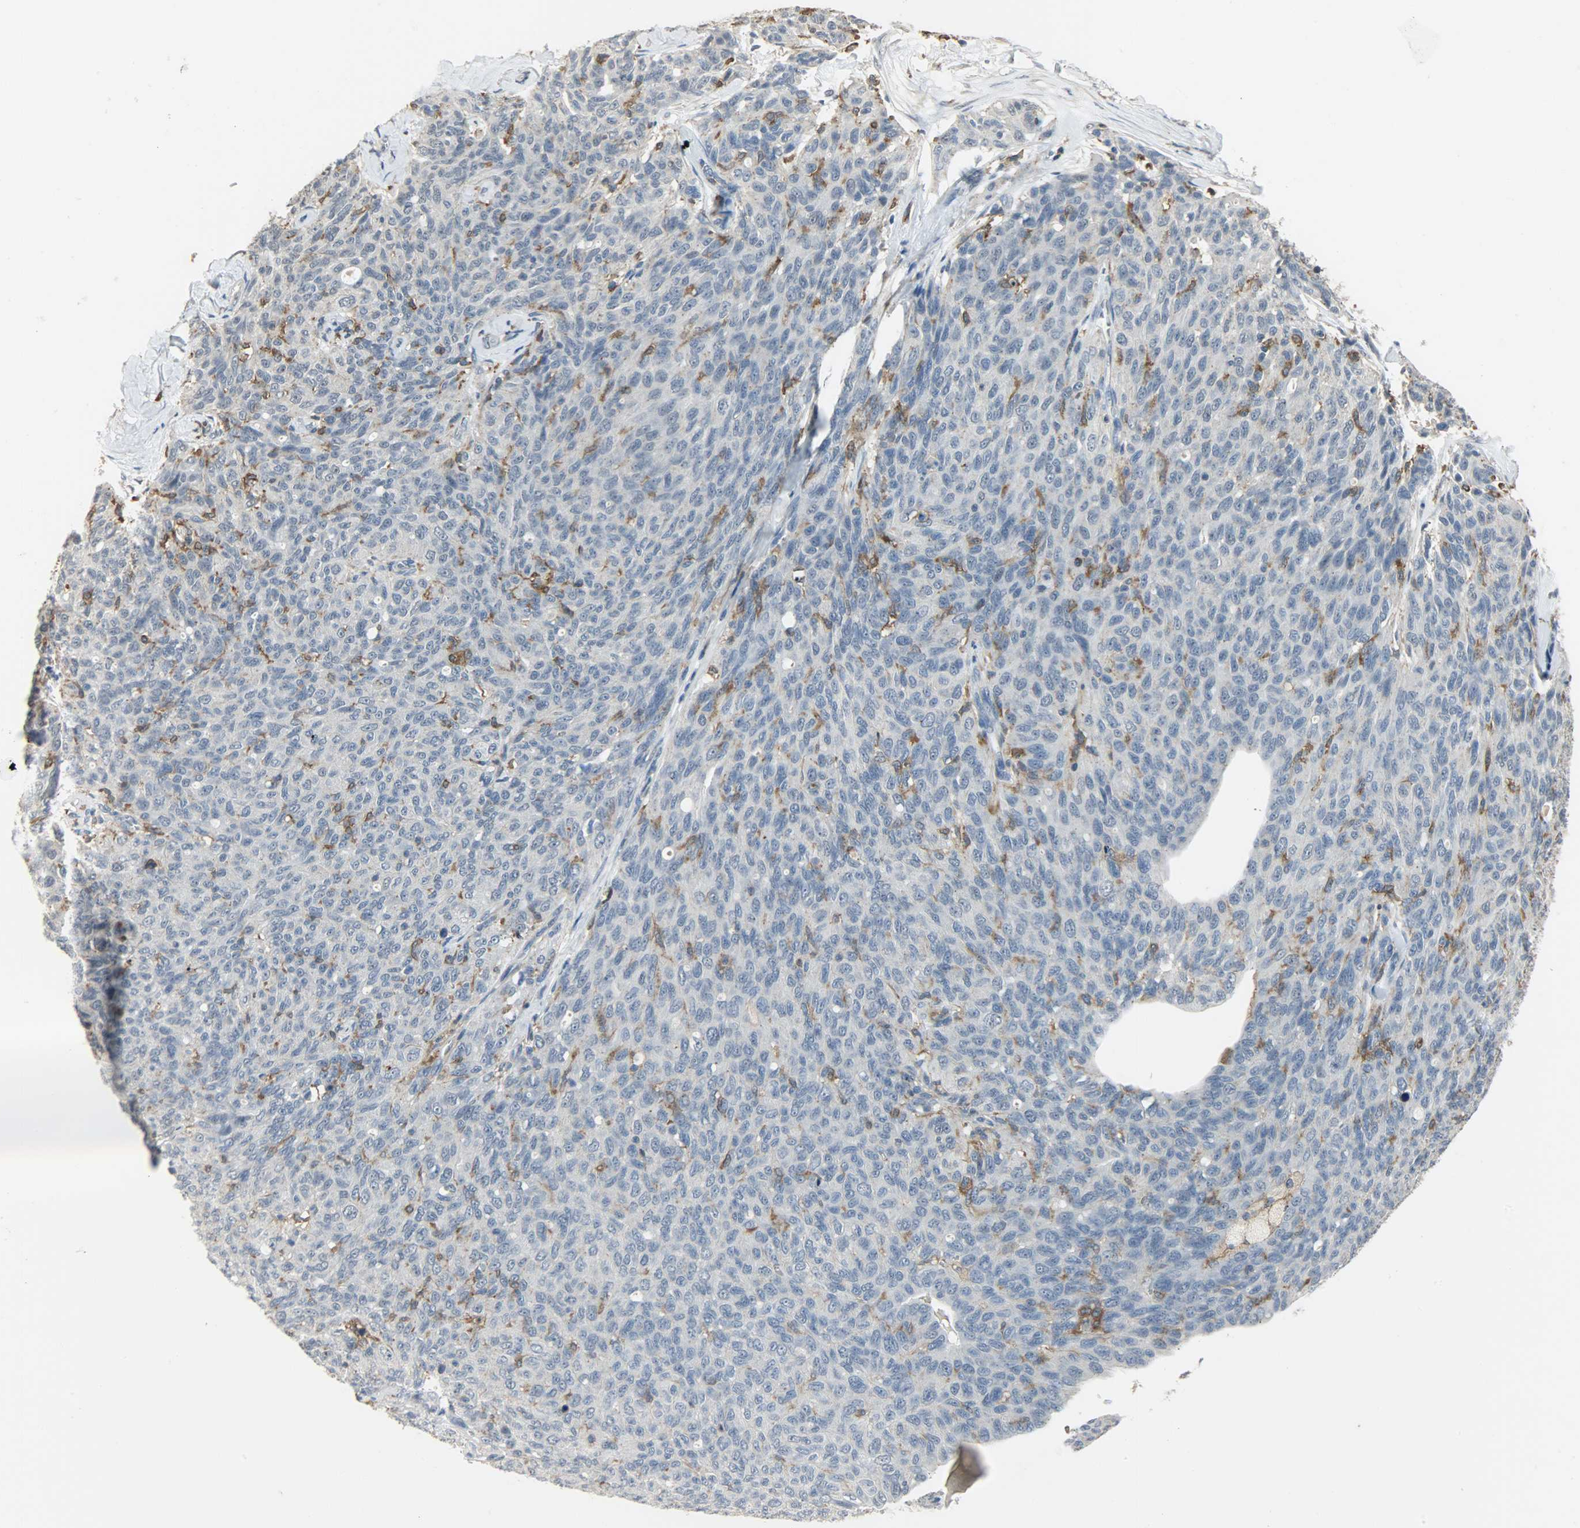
{"staining": {"intensity": "negative", "quantity": "none", "location": "none"}, "tissue": "ovarian cancer", "cell_type": "Tumor cells", "image_type": "cancer", "snomed": [{"axis": "morphology", "description": "Carcinoma, endometroid"}, {"axis": "topography", "description": "Ovary"}], "caption": "This is a photomicrograph of immunohistochemistry staining of ovarian cancer (endometroid carcinoma), which shows no staining in tumor cells.", "gene": "SKAP2", "patient": {"sex": "female", "age": 60}}